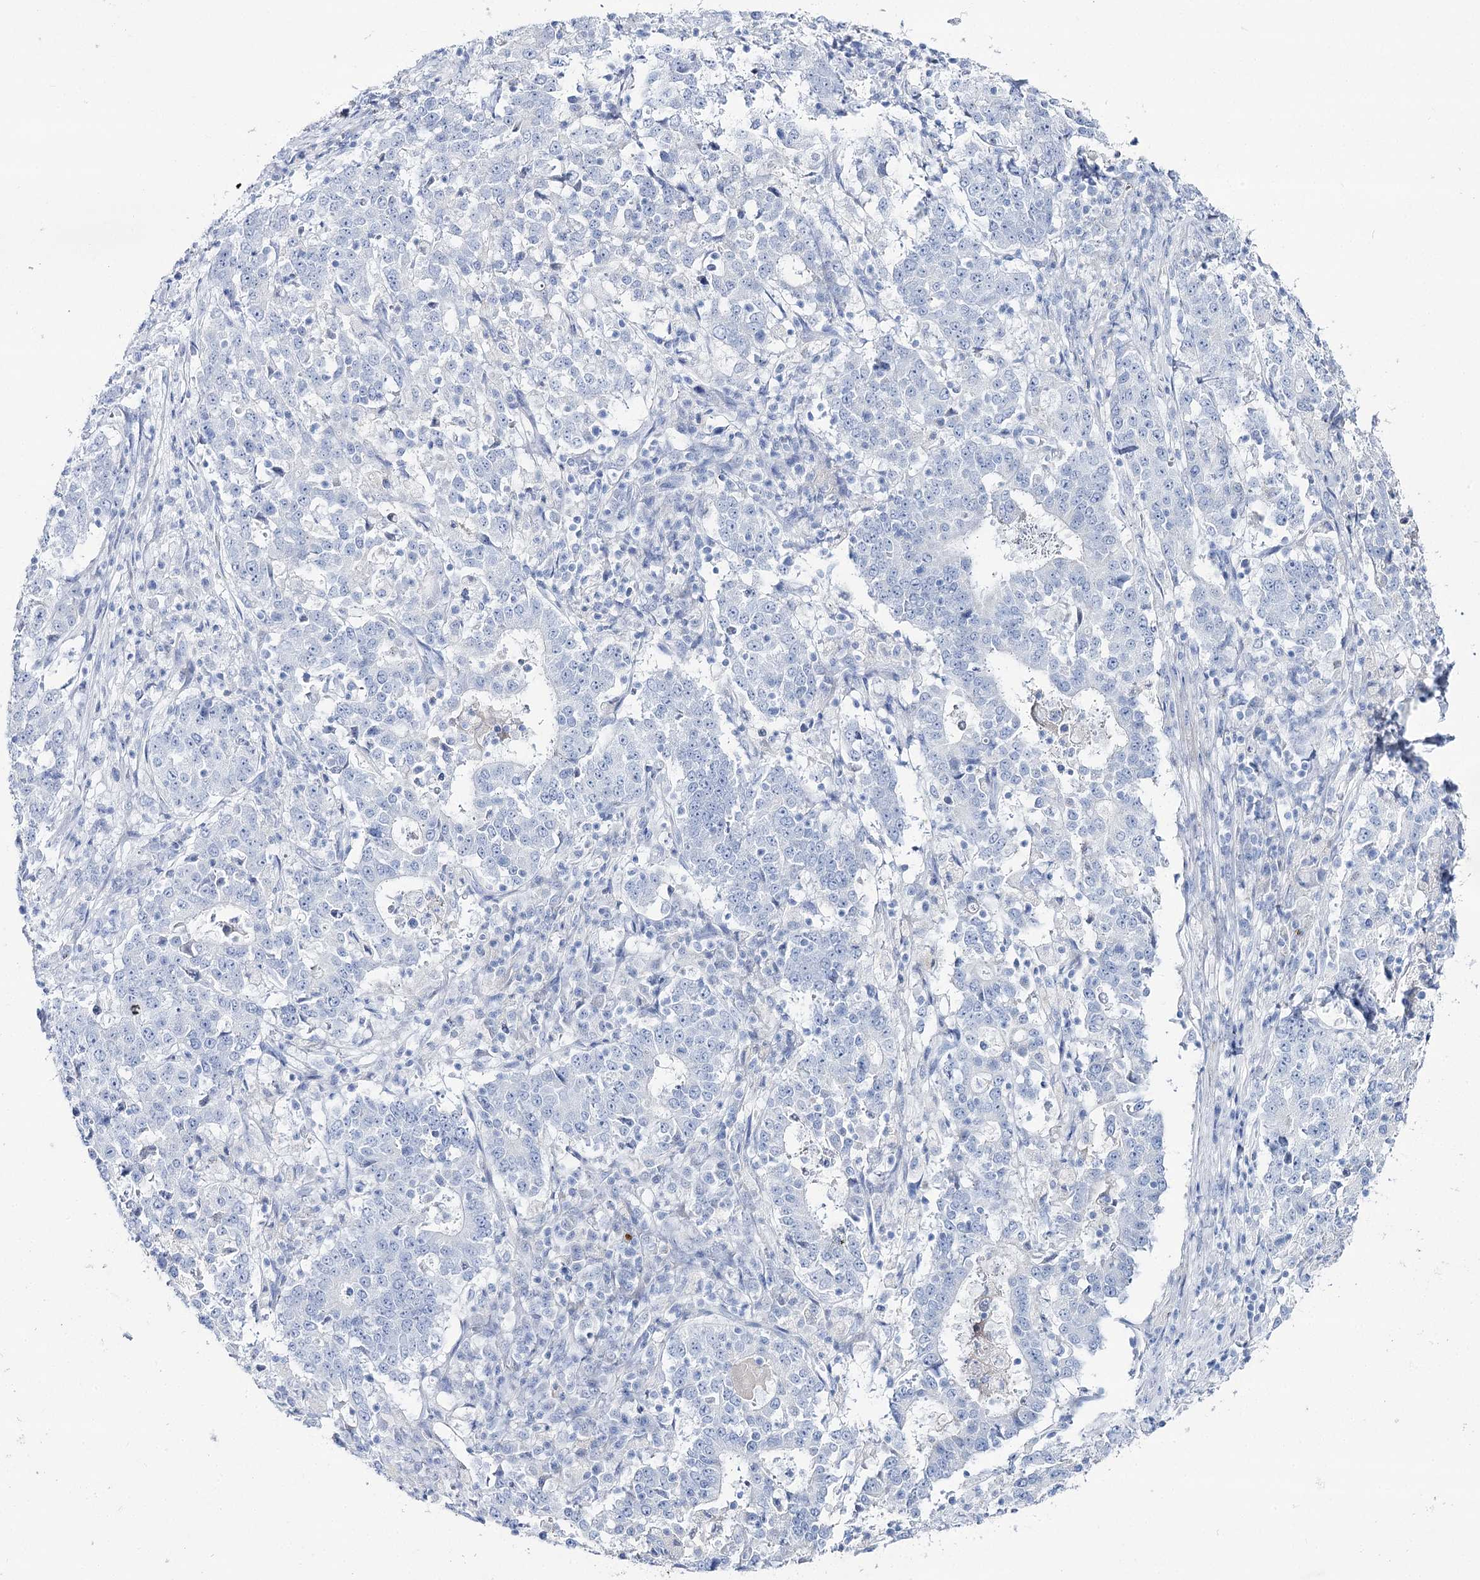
{"staining": {"intensity": "negative", "quantity": "none", "location": "none"}, "tissue": "stomach cancer", "cell_type": "Tumor cells", "image_type": "cancer", "snomed": [{"axis": "morphology", "description": "Adenocarcinoma, NOS"}, {"axis": "topography", "description": "Stomach"}], "caption": "Stomach adenocarcinoma was stained to show a protein in brown. There is no significant expression in tumor cells. (DAB (3,3'-diaminobenzidine) immunohistochemistry, high magnification).", "gene": "SLC3A1", "patient": {"sex": "male", "age": 59}}